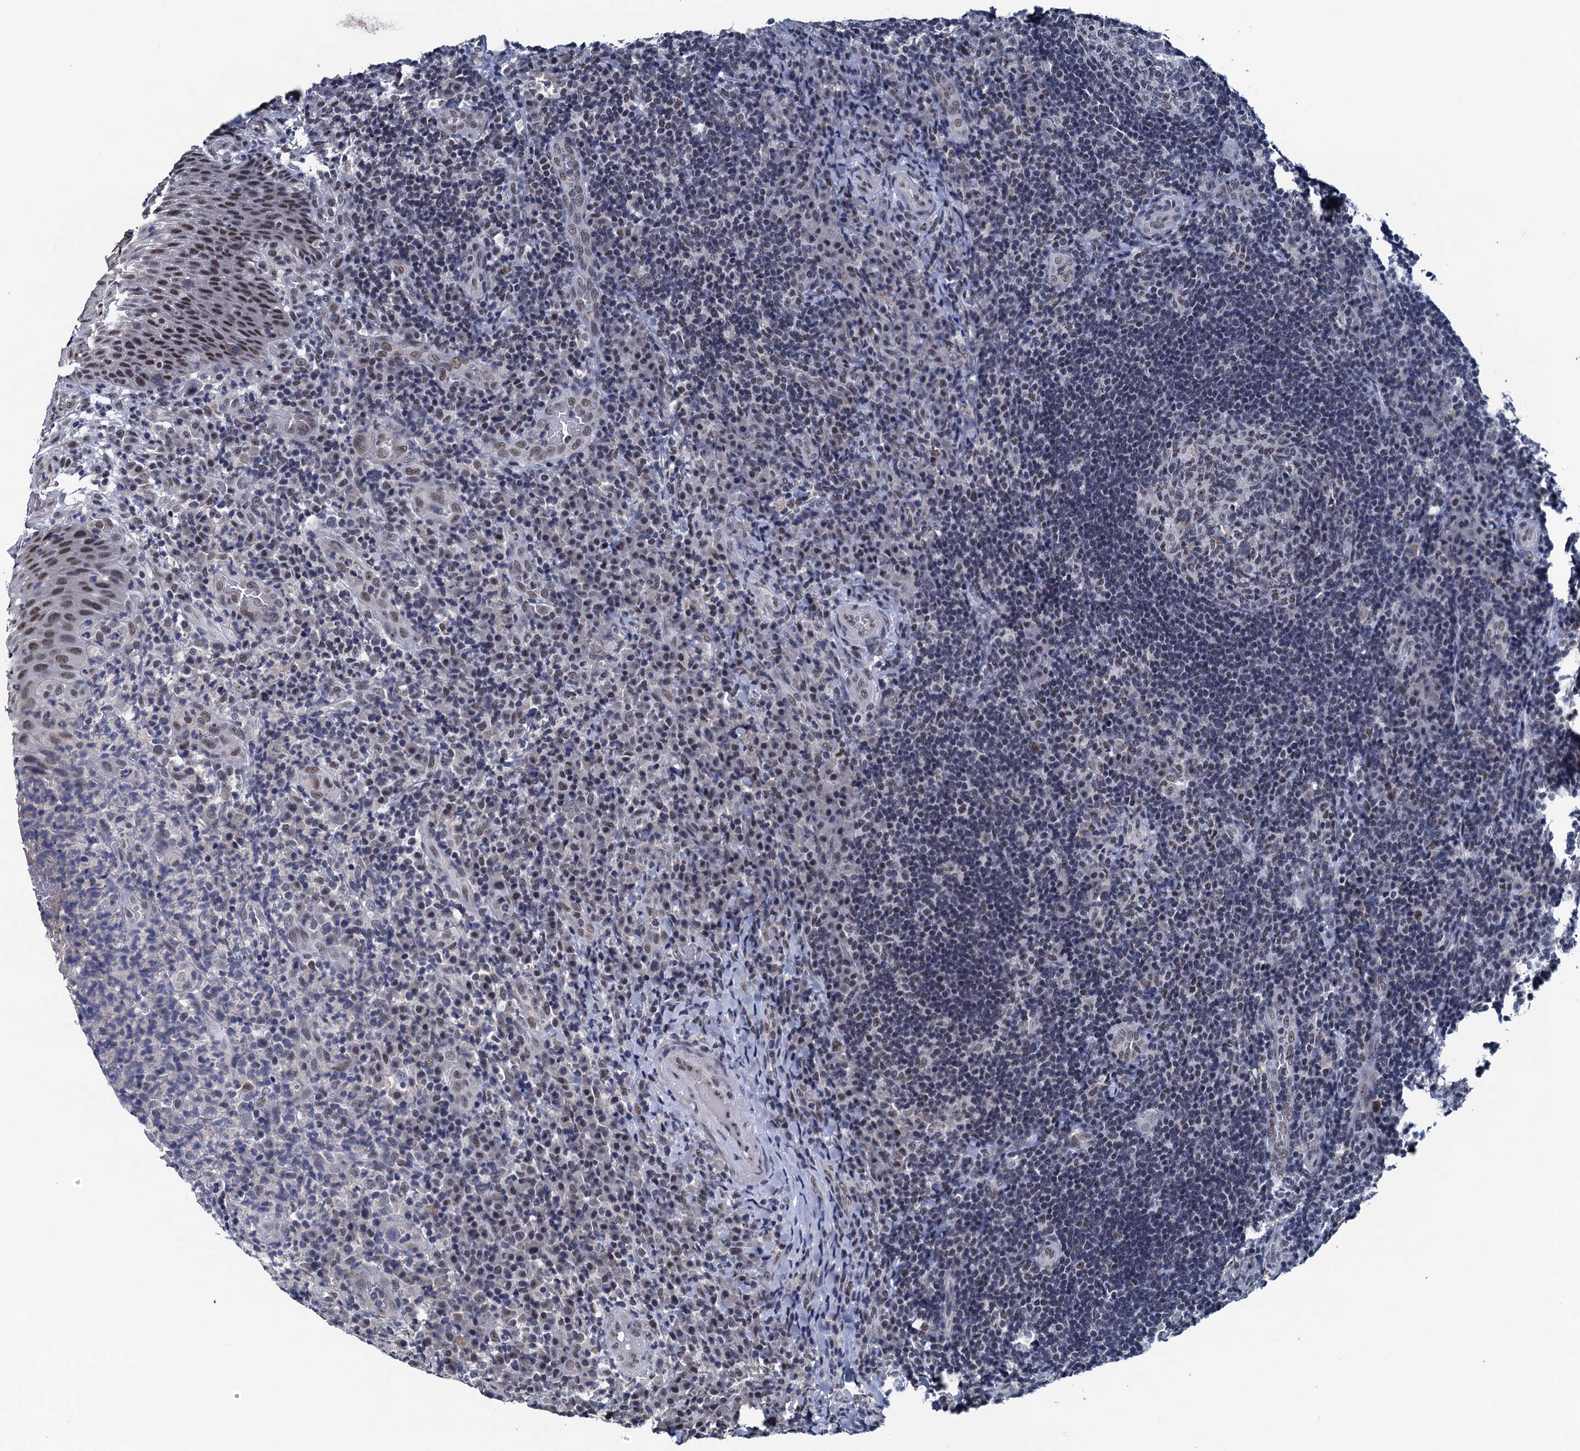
{"staining": {"intensity": "weak", "quantity": "25%-75%", "location": "nuclear"}, "tissue": "tonsil", "cell_type": "Germinal center cells", "image_type": "normal", "snomed": [{"axis": "morphology", "description": "Normal tissue, NOS"}, {"axis": "topography", "description": "Tonsil"}], "caption": "Unremarkable tonsil exhibits weak nuclear expression in approximately 25%-75% of germinal center cells (DAB (3,3'-diaminobenzidine) IHC with brightfield microscopy, high magnification)..", "gene": "FNBP4", "patient": {"sex": "male", "age": 17}}